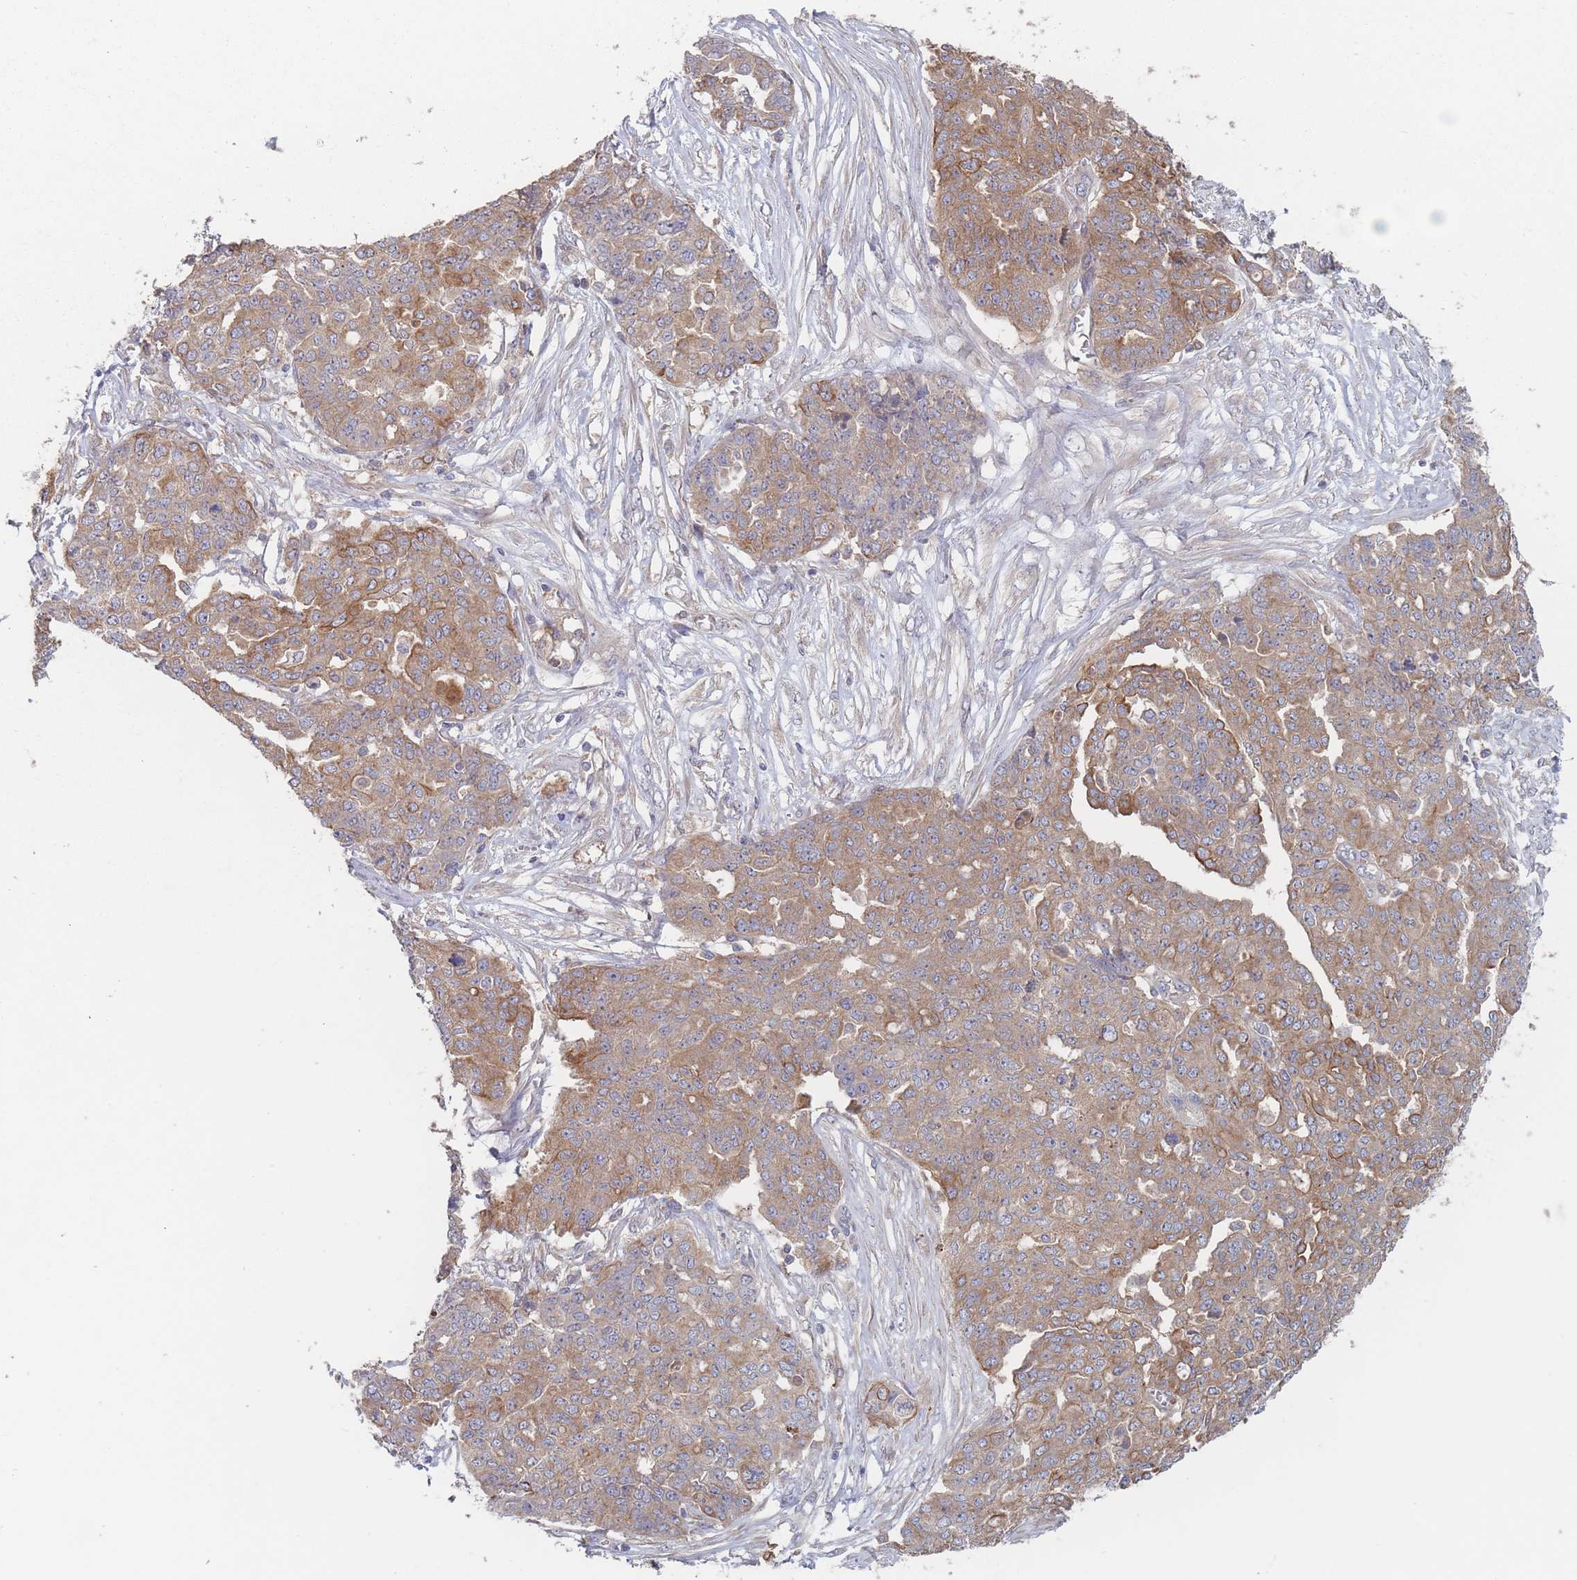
{"staining": {"intensity": "moderate", "quantity": ">75%", "location": "cytoplasmic/membranous"}, "tissue": "ovarian cancer", "cell_type": "Tumor cells", "image_type": "cancer", "snomed": [{"axis": "morphology", "description": "Cystadenocarcinoma, serous, NOS"}, {"axis": "topography", "description": "Soft tissue"}, {"axis": "topography", "description": "Ovary"}], "caption": "Immunohistochemical staining of human ovarian cancer (serous cystadenocarcinoma) shows medium levels of moderate cytoplasmic/membranous expression in about >75% of tumor cells.", "gene": "EFCC1", "patient": {"sex": "female", "age": 57}}